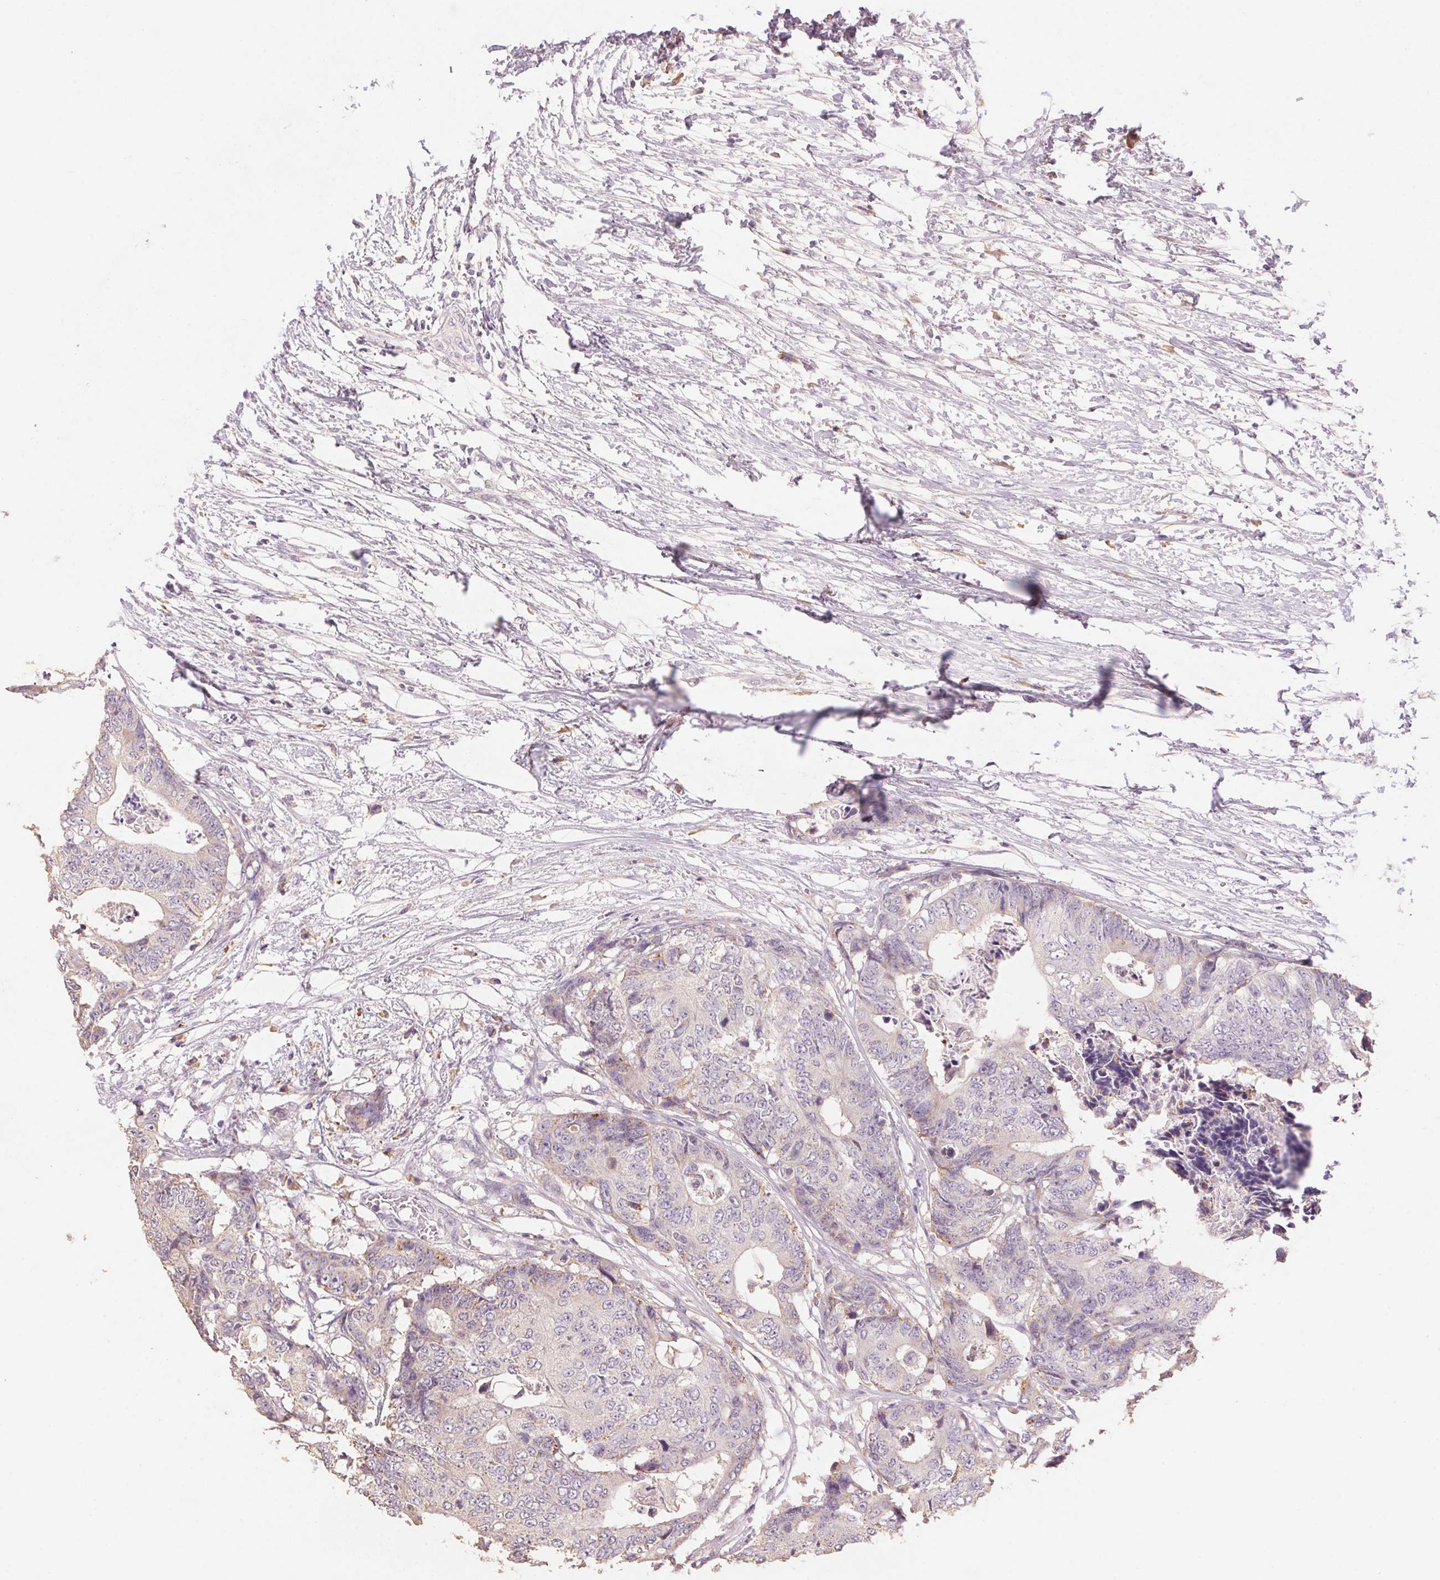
{"staining": {"intensity": "negative", "quantity": "none", "location": "none"}, "tissue": "colorectal cancer", "cell_type": "Tumor cells", "image_type": "cancer", "snomed": [{"axis": "morphology", "description": "Adenocarcinoma, NOS"}, {"axis": "topography", "description": "Colon"}], "caption": "Tumor cells show no significant protein positivity in adenocarcinoma (colorectal).", "gene": "LYZL6", "patient": {"sex": "female", "age": 48}}